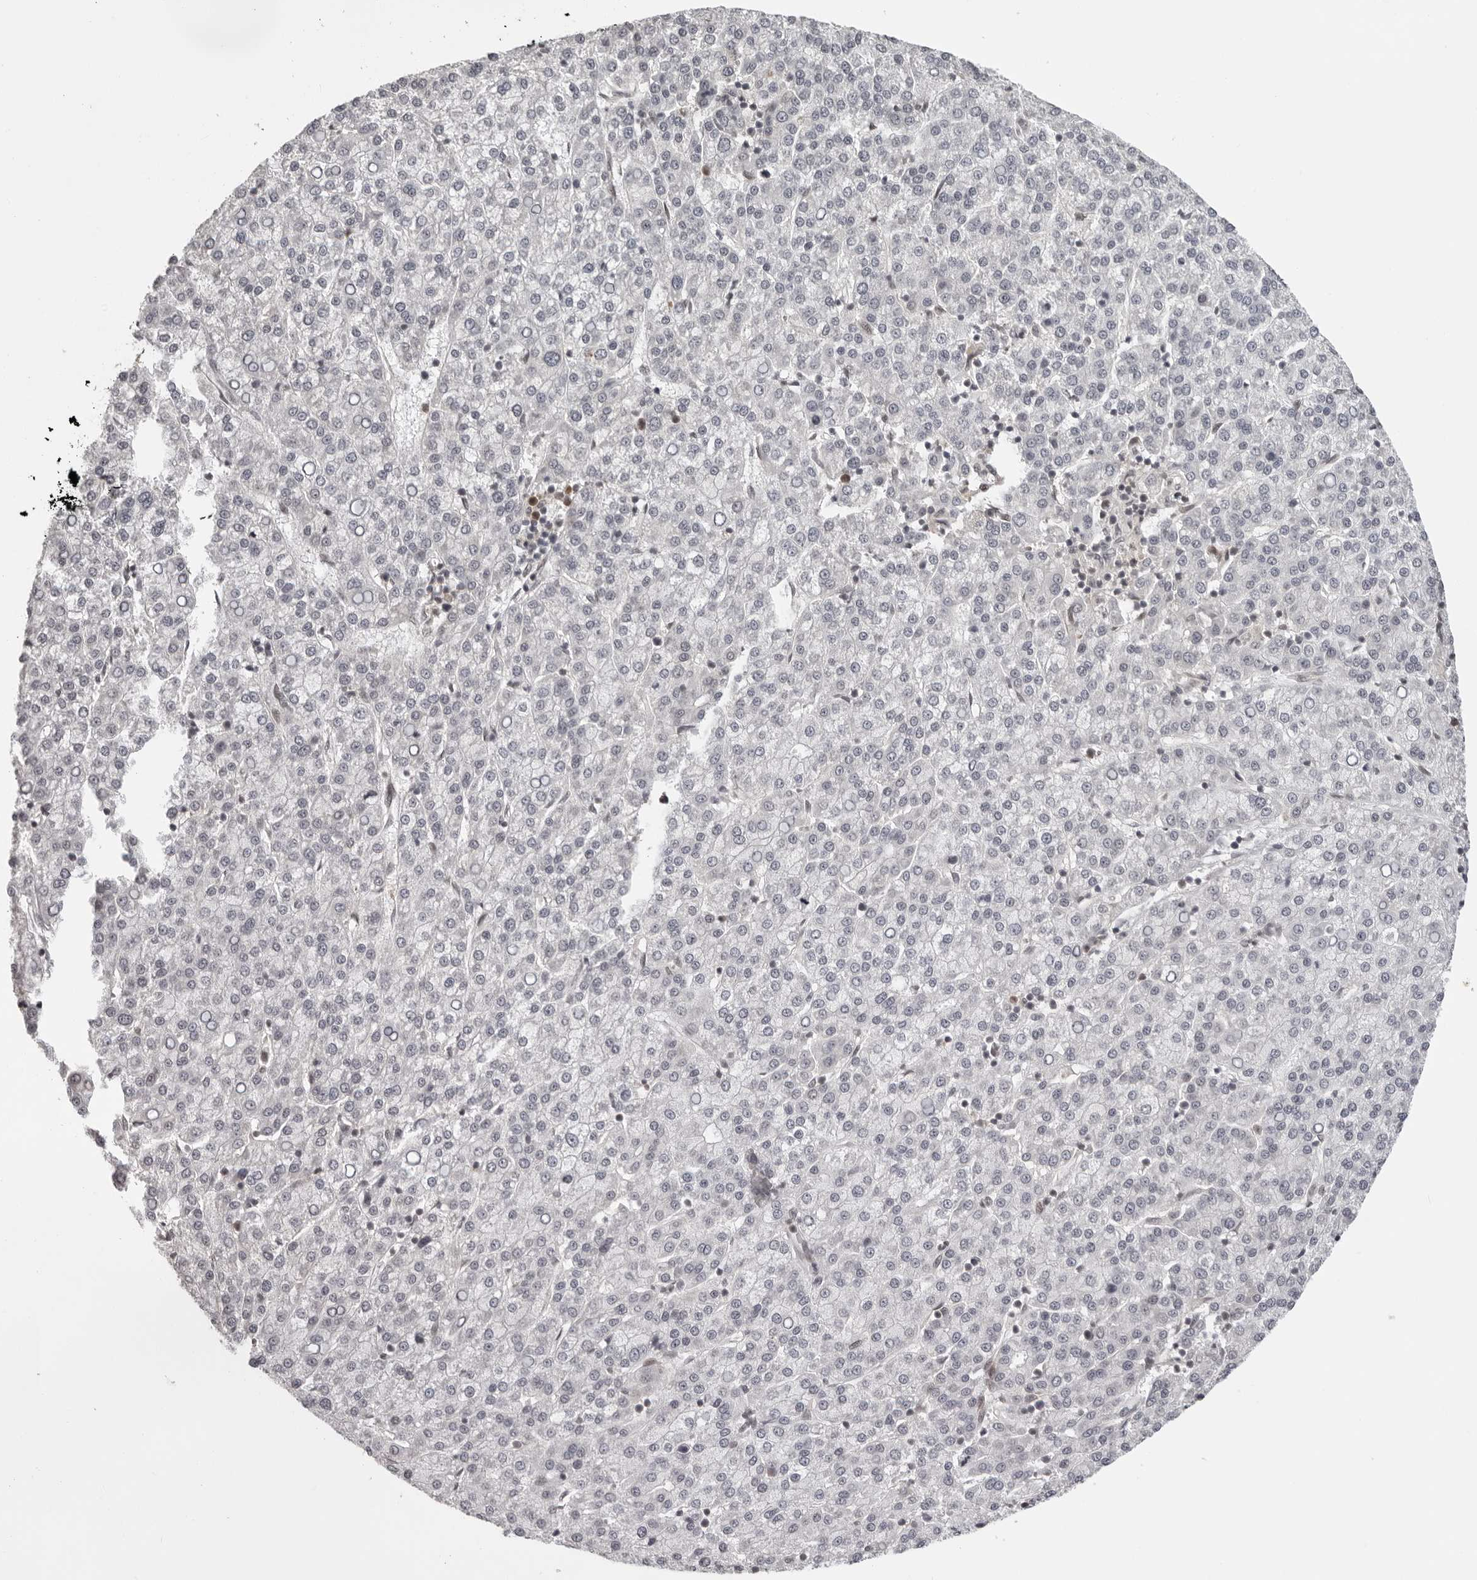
{"staining": {"intensity": "negative", "quantity": "none", "location": "none"}, "tissue": "liver cancer", "cell_type": "Tumor cells", "image_type": "cancer", "snomed": [{"axis": "morphology", "description": "Carcinoma, Hepatocellular, NOS"}, {"axis": "topography", "description": "Liver"}], "caption": "A high-resolution micrograph shows IHC staining of liver hepatocellular carcinoma, which shows no significant staining in tumor cells.", "gene": "CASP7", "patient": {"sex": "female", "age": 58}}